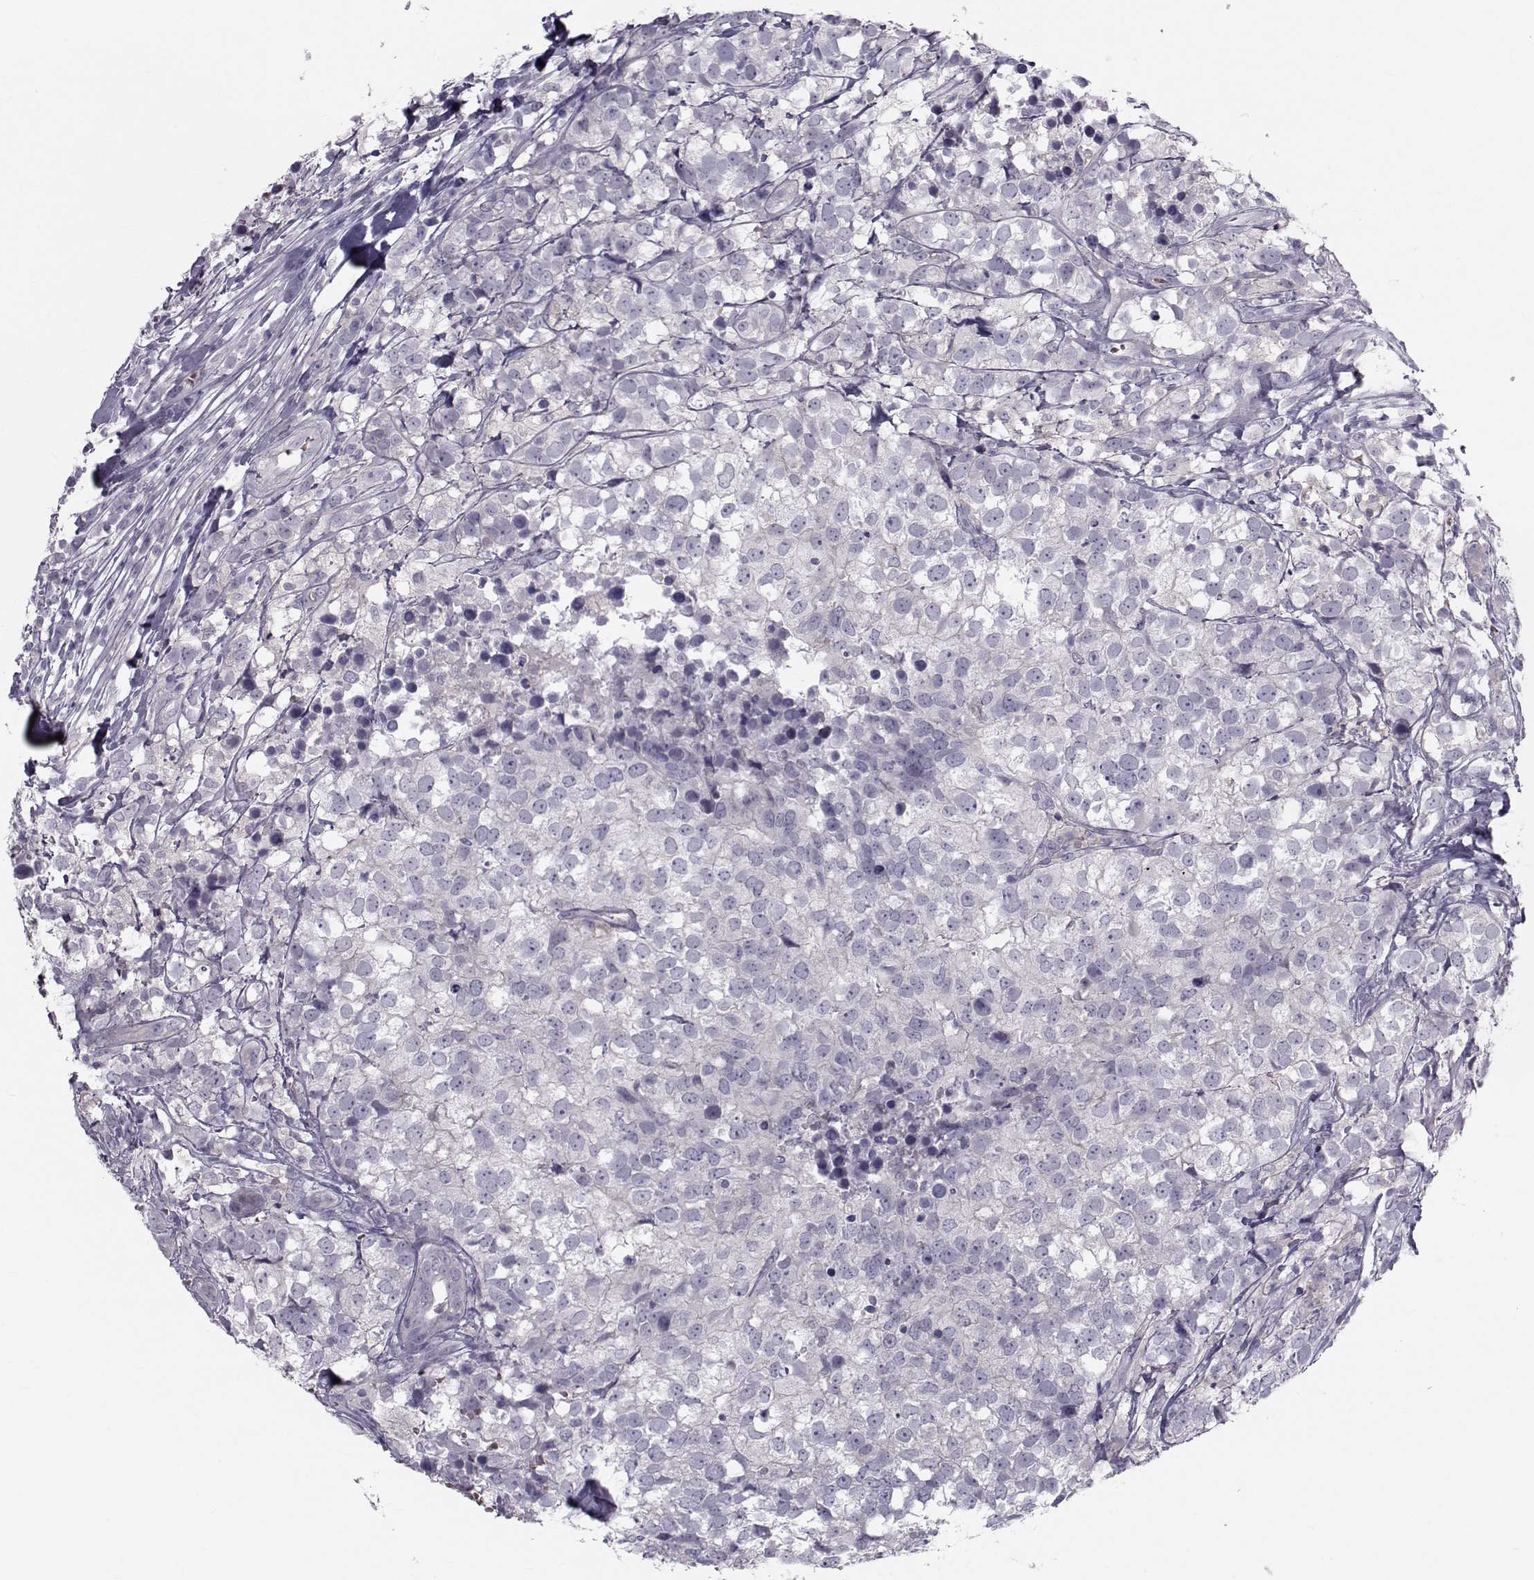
{"staining": {"intensity": "negative", "quantity": "none", "location": "none"}, "tissue": "breast cancer", "cell_type": "Tumor cells", "image_type": "cancer", "snomed": [{"axis": "morphology", "description": "Duct carcinoma"}, {"axis": "topography", "description": "Breast"}], "caption": "An IHC histopathology image of breast infiltrating ductal carcinoma is shown. There is no staining in tumor cells of breast infiltrating ductal carcinoma.", "gene": "GARIN3", "patient": {"sex": "female", "age": 30}}